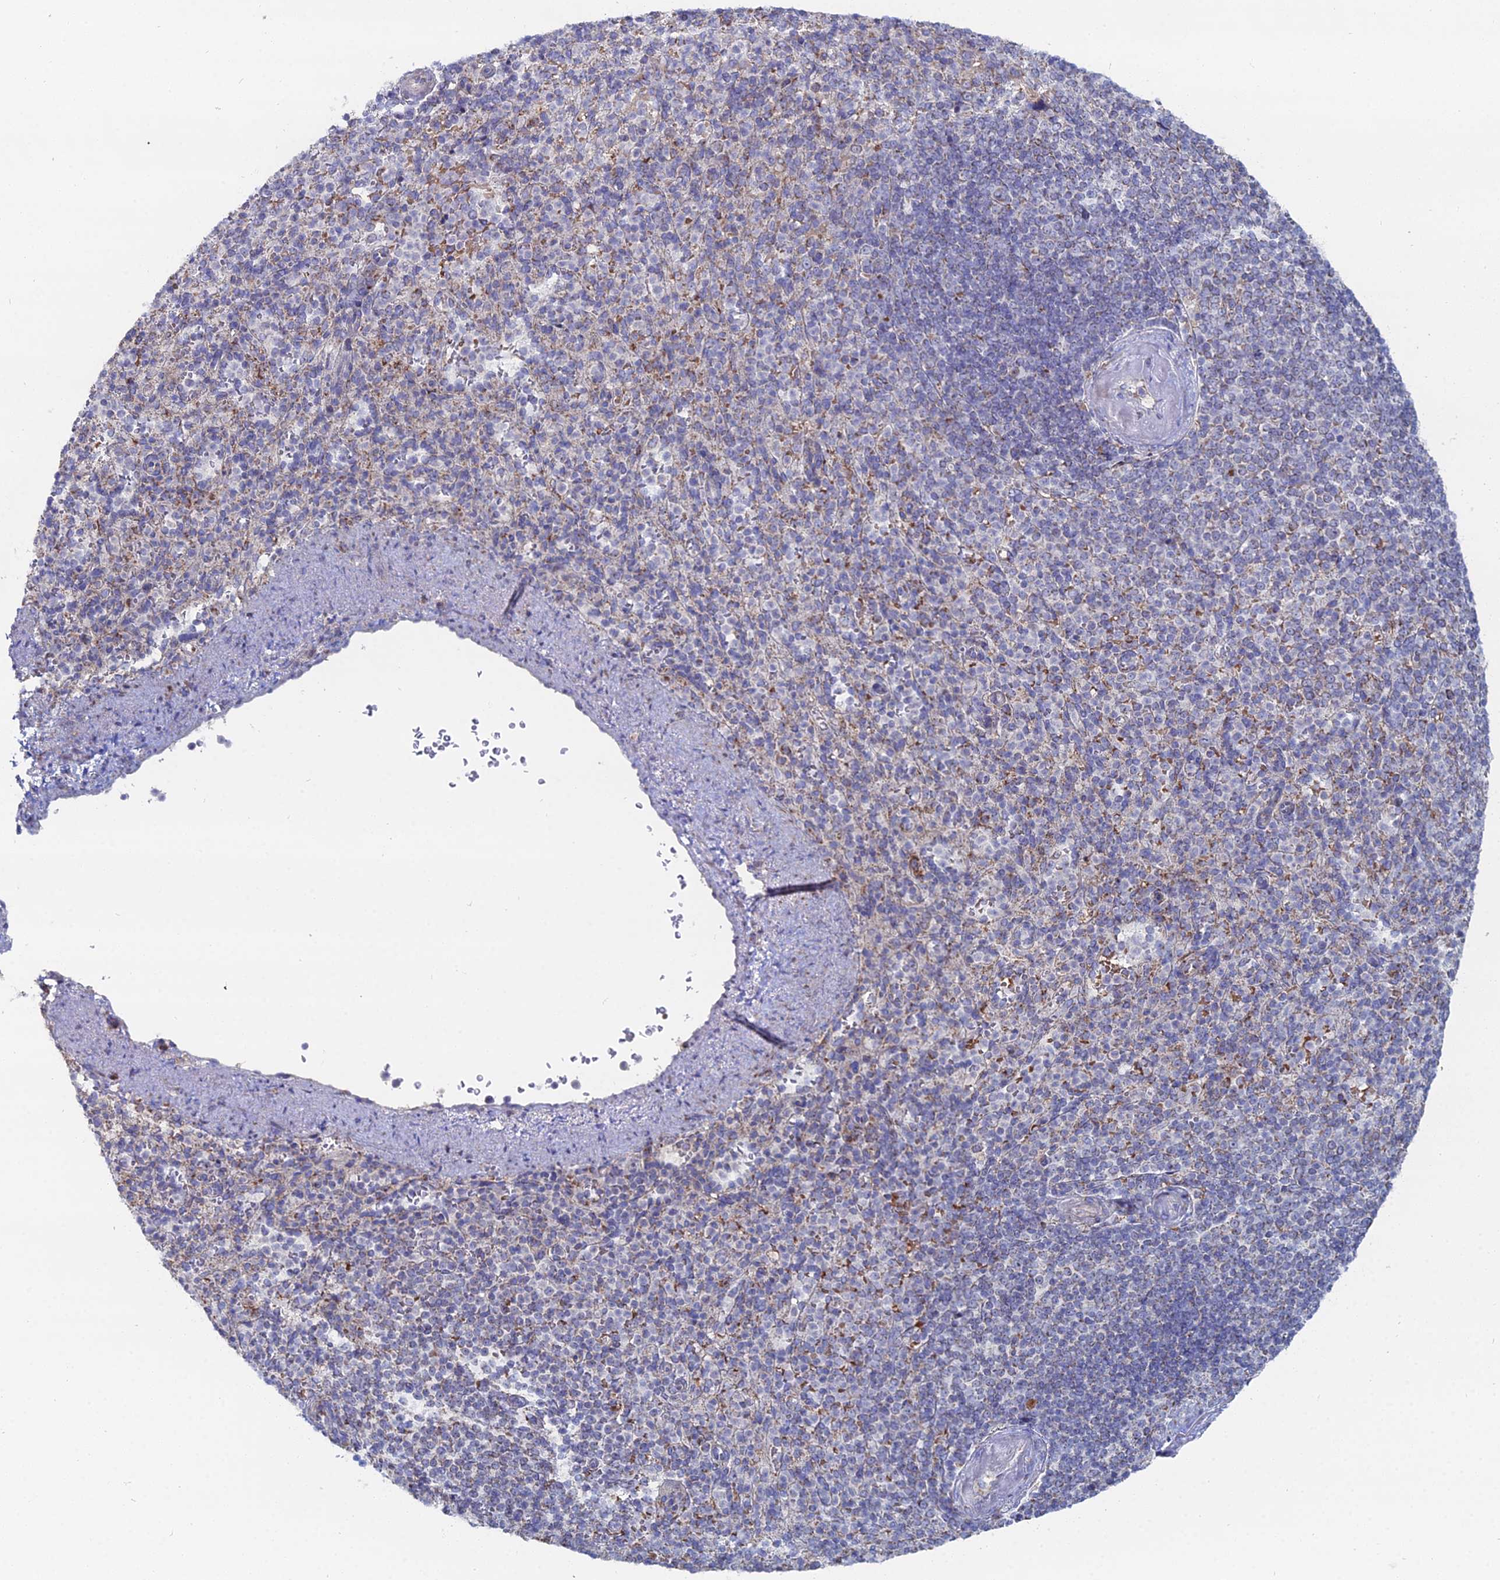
{"staining": {"intensity": "moderate", "quantity": "<25%", "location": "cytoplasmic/membranous"}, "tissue": "spleen", "cell_type": "Cells in red pulp", "image_type": "normal", "snomed": [{"axis": "morphology", "description": "Normal tissue, NOS"}, {"axis": "topography", "description": "Spleen"}], "caption": "Brown immunohistochemical staining in normal human spleen shows moderate cytoplasmic/membranous staining in about <25% of cells in red pulp.", "gene": "MPC1", "patient": {"sex": "female", "age": 74}}